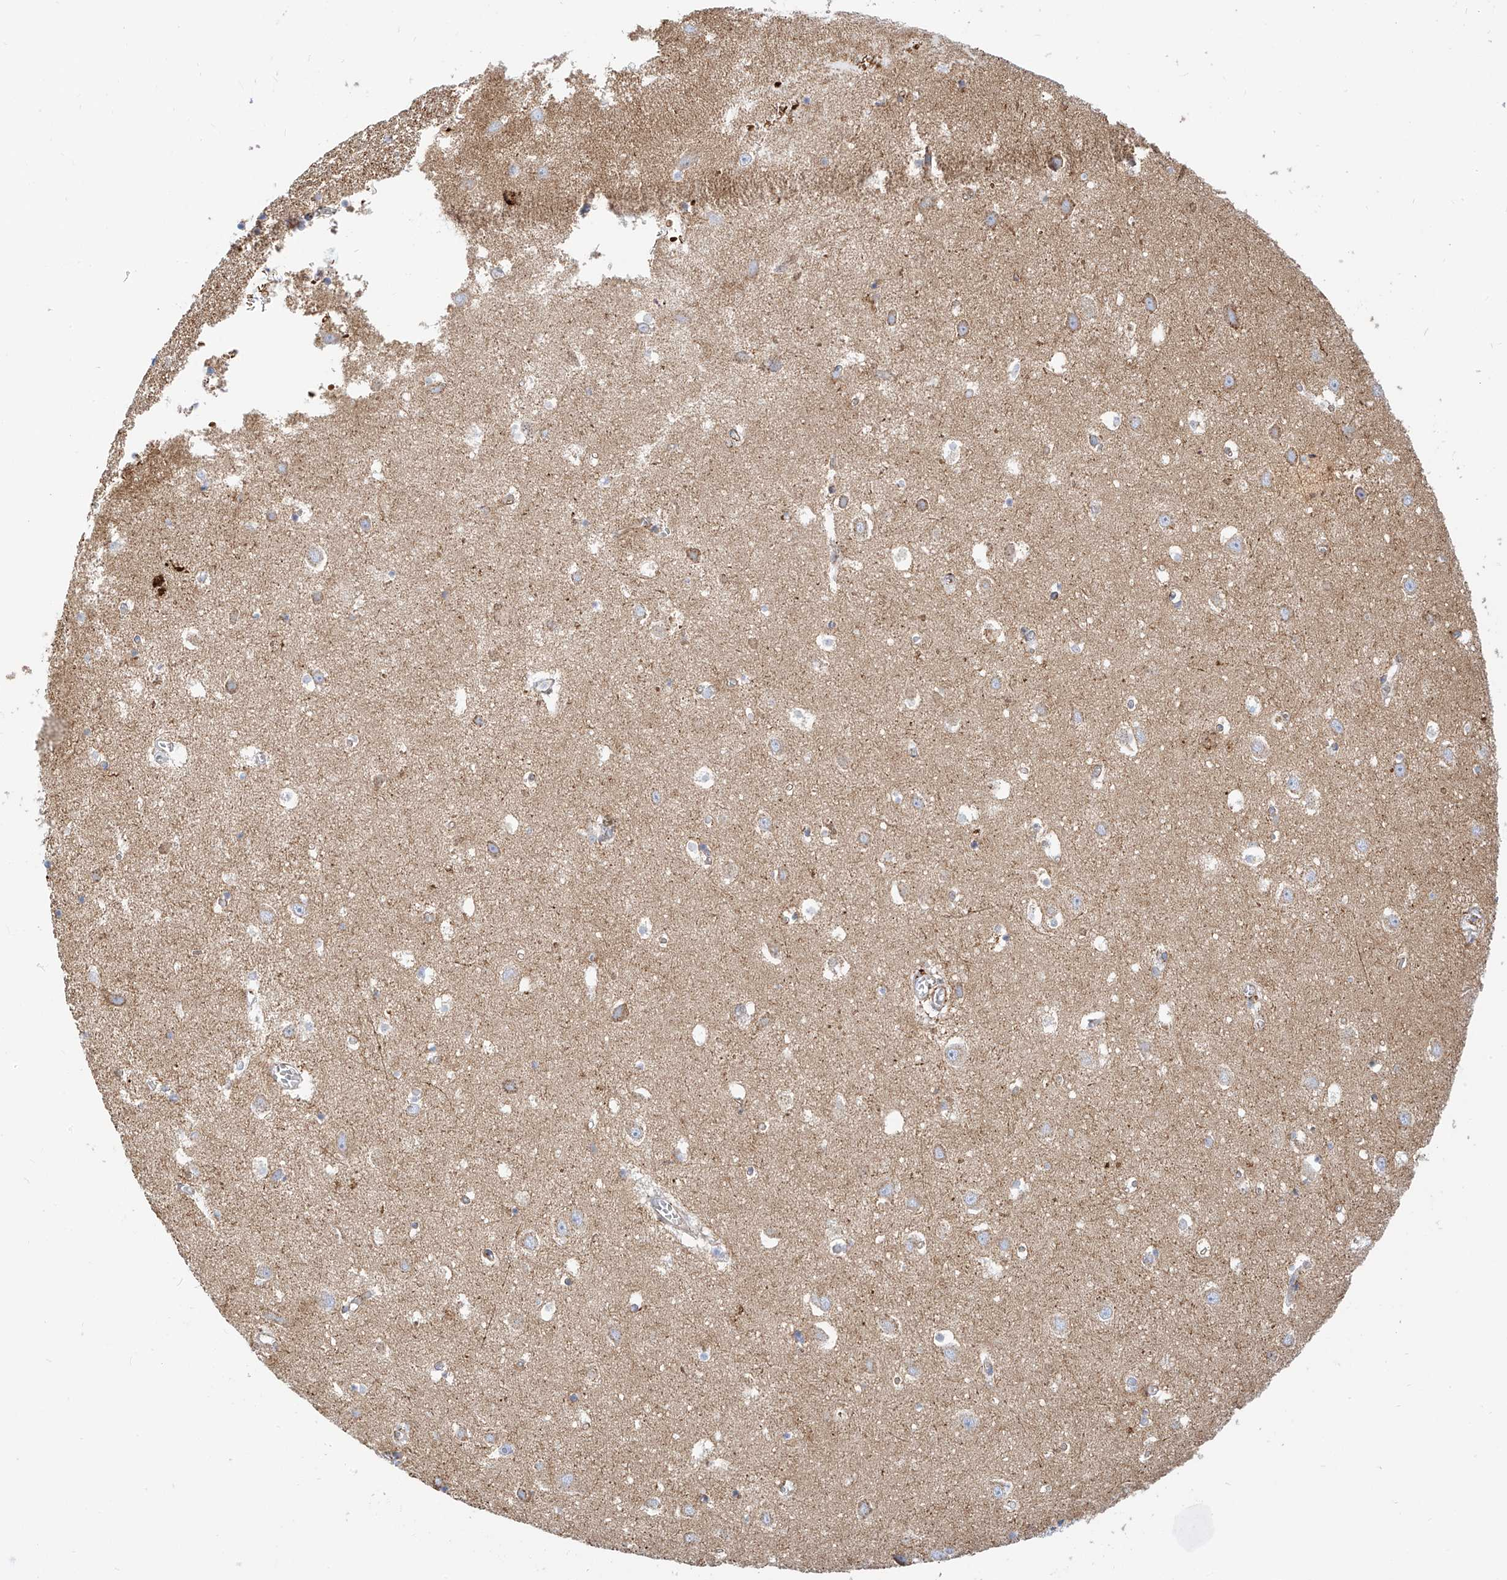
{"staining": {"intensity": "moderate", "quantity": "<25%", "location": "cytoplasmic/membranous"}, "tissue": "hippocampus", "cell_type": "Glial cells", "image_type": "normal", "snomed": [{"axis": "morphology", "description": "Normal tissue, NOS"}, {"axis": "topography", "description": "Hippocampus"}], "caption": "The immunohistochemical stain shows moderate cytoplasmic/membranous staining in glial cells of normal hippocampus.", "gene": "TXNDC9", "patient": {"sex": "female", "age": 64}}